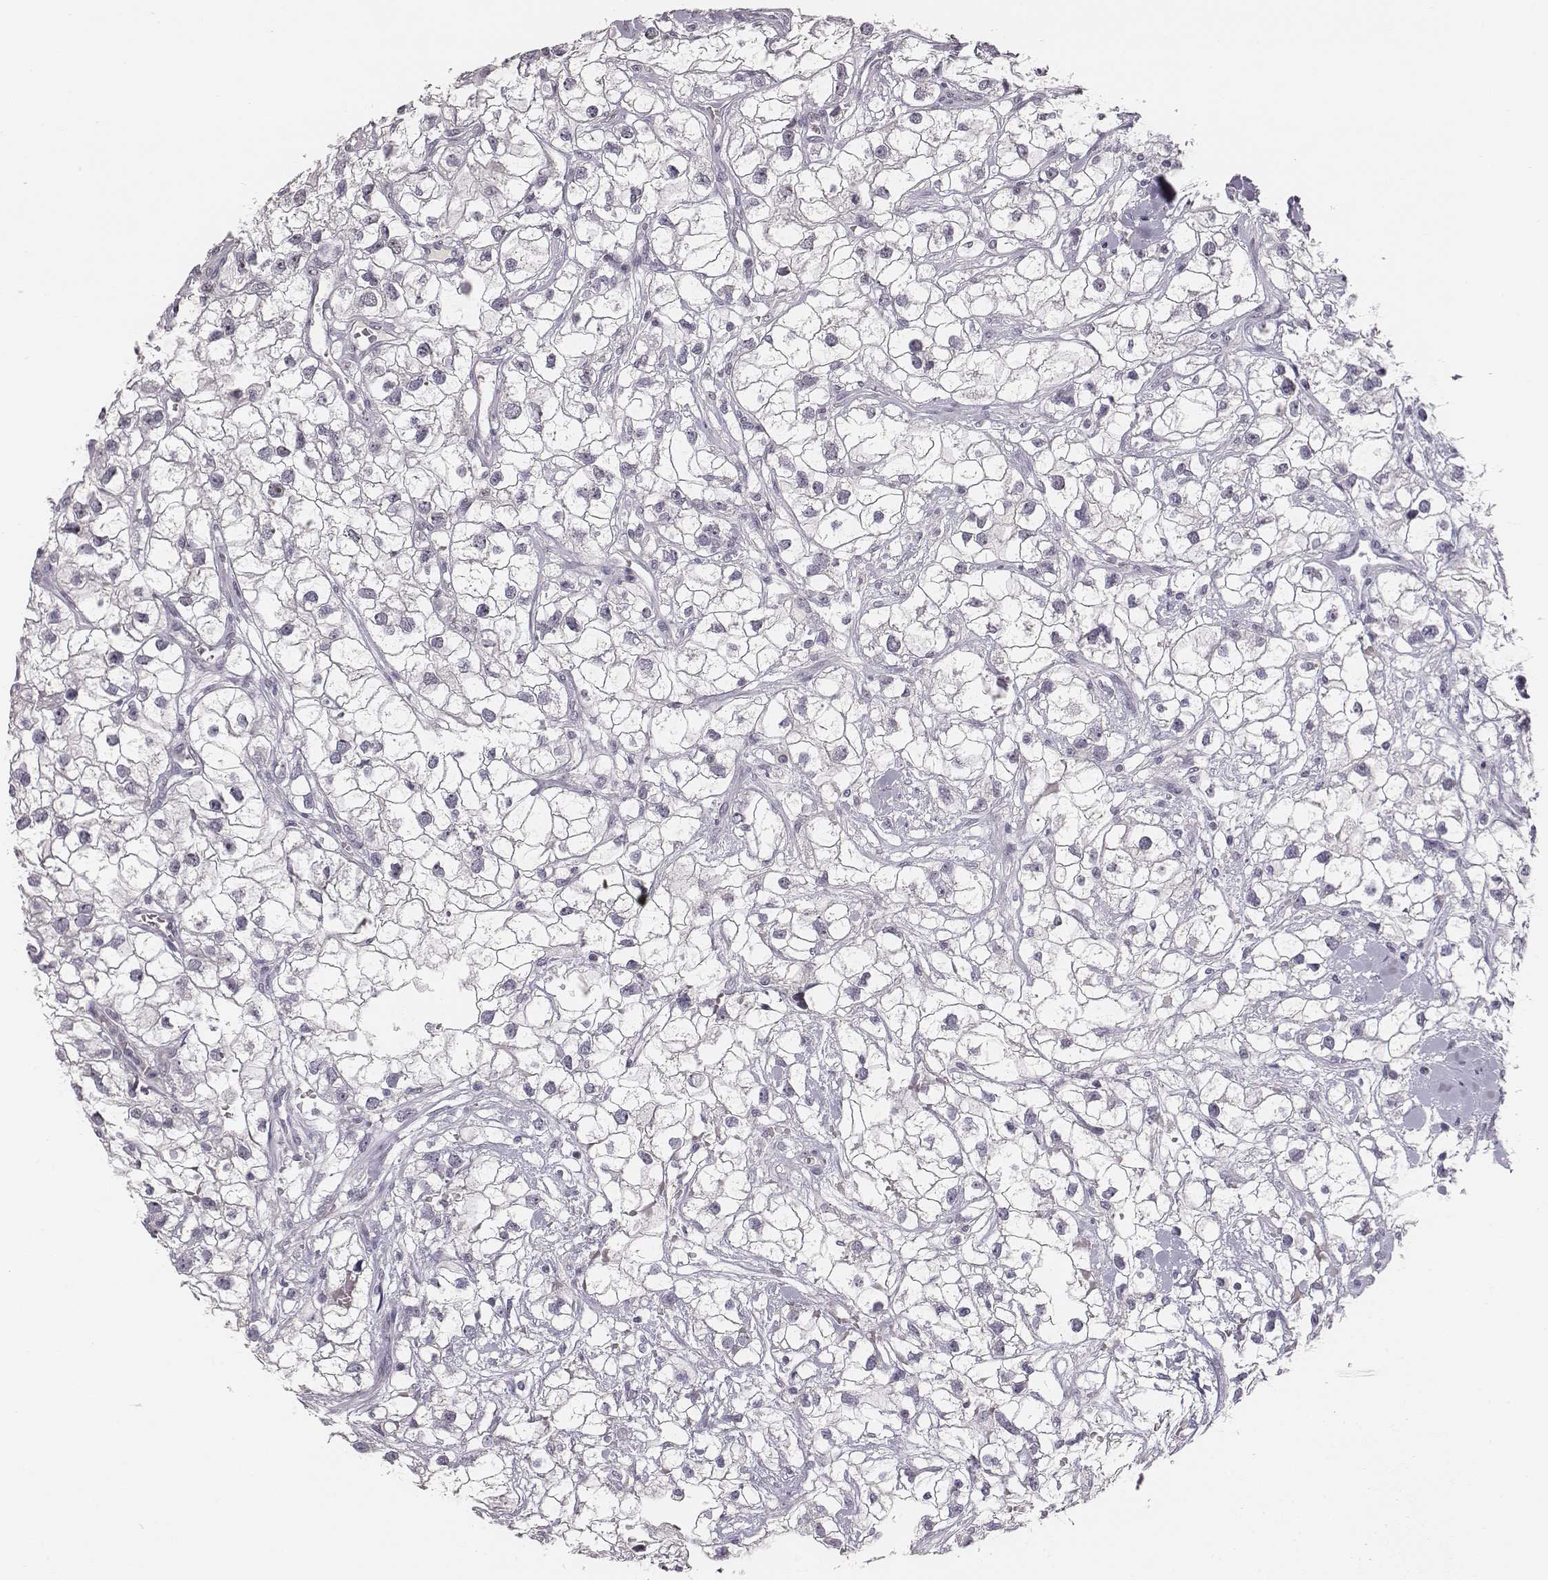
{"staining": {"intensity": "negative", "quantity": "none", "location": "none"}, "tissue": "renal cancer", "cell_type": "Tumor cells", "image_type": "cancer", "snomed": [{"axis": "morphology", "description": "Adenocarcinoma, NOS"}, {"axis": "topography", "description": "Kidney"}], "caption": "IHC image of human renal adenocarcinoma stained for a protein (brown), which demonstrates no staining in tumor cells. (Brightfield microscopy of DAB immunohistochemistry at high magnification).", "gene": "NIFK", "patient": {"sex": "male", "age": 59}}